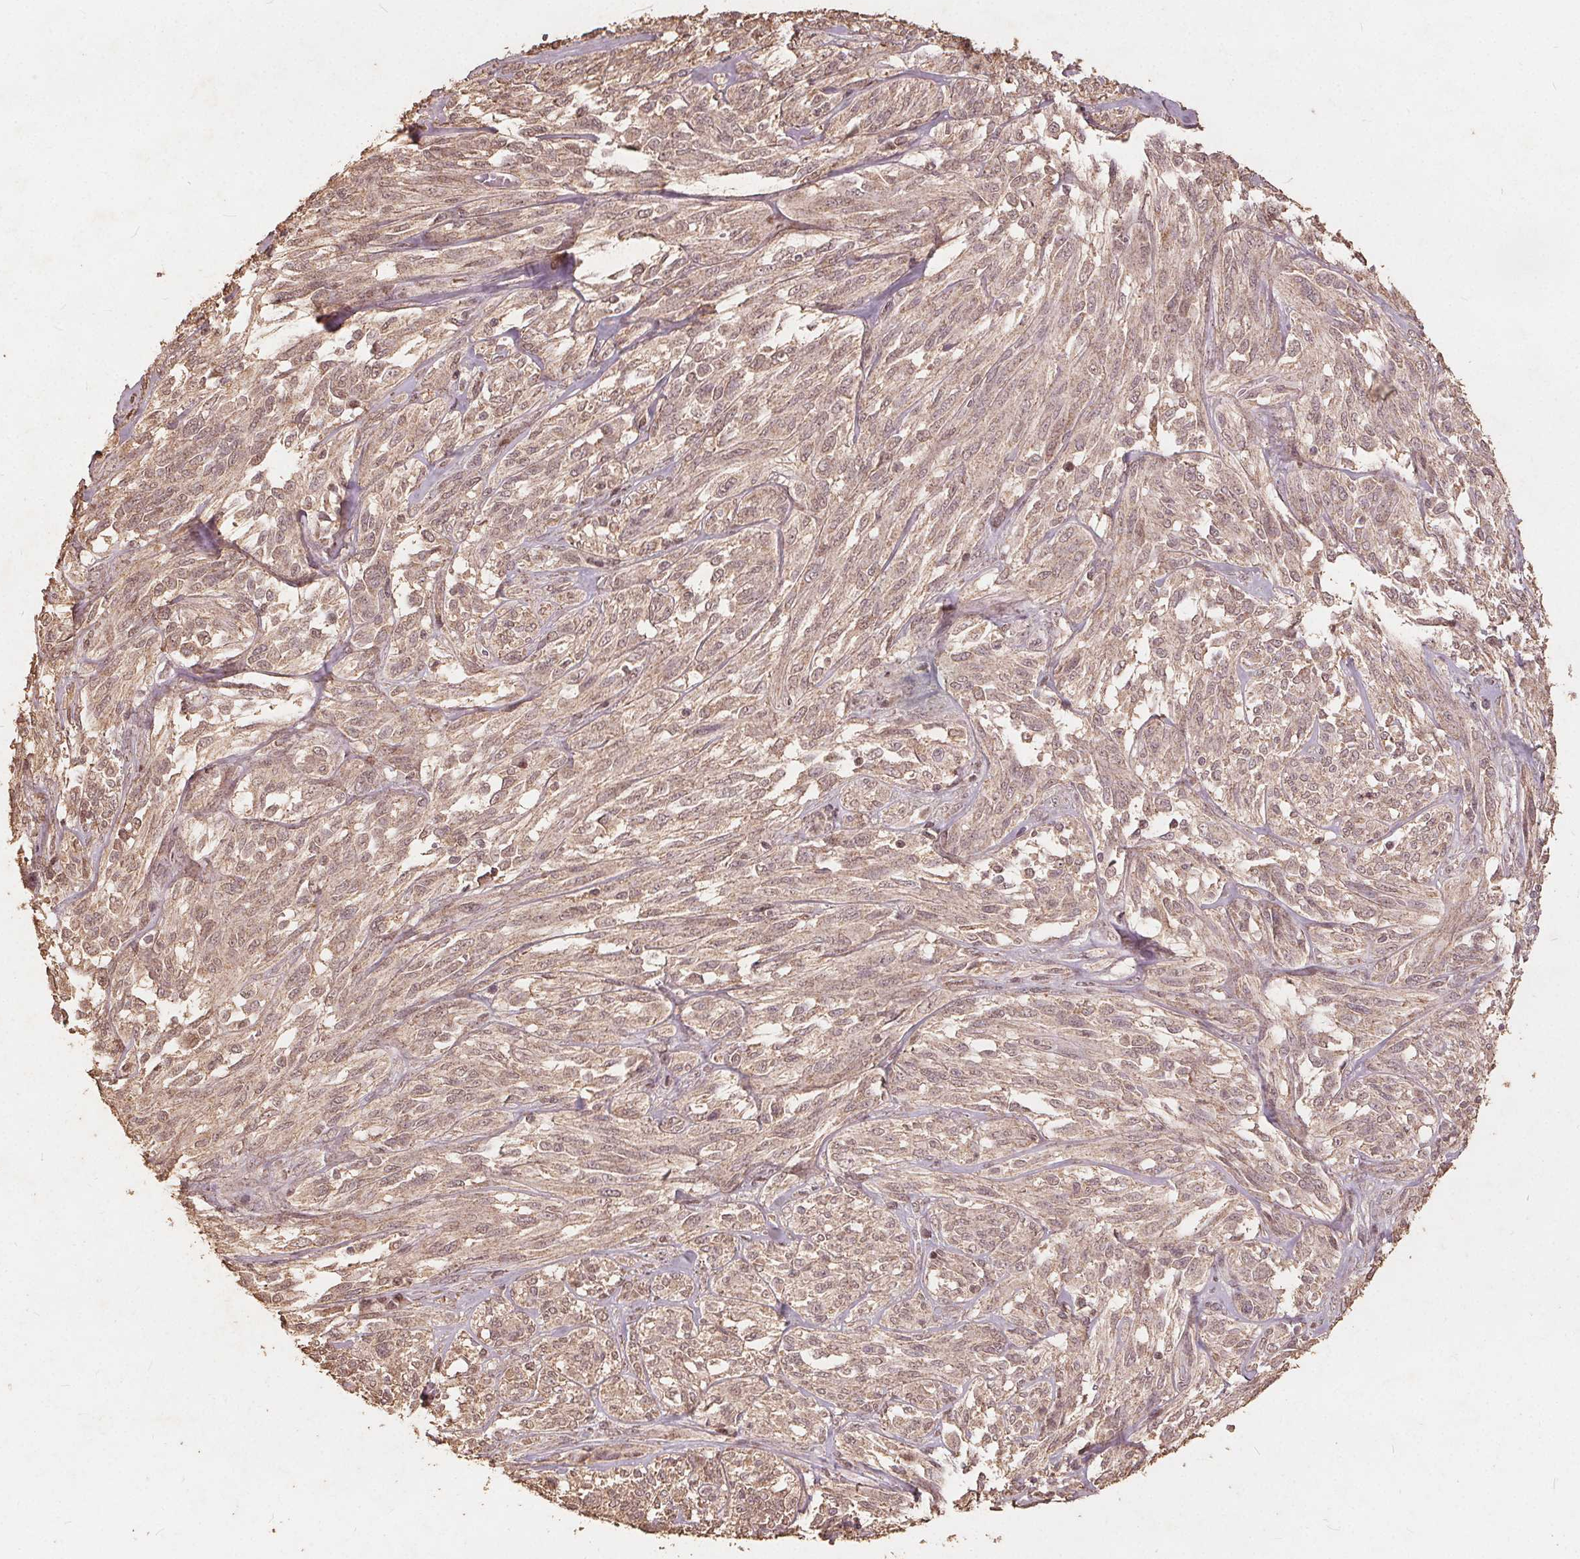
{"staining": {"intensity": "weak", "quantity": ">75%", "location": "cytoplasmic/membranous,nuclear"}, "tissue": "melanoma", "cell_type": "Tumor cells", "image_type": "cancer", "snomed": [{"axis": "morphology", "description": "Malignant melanoma, NOS"}, {"axis": "topography", "description": "Skin"}], "caption": "Protein expression analysis of malignant melanoma displays weak cytoplasmic/membranous and nuclear positivity in approximately >75% of tumor cells. (Brightfield microscopy of DAB IHC at high magnification).", "gene": "DSG3", "patient": {"sex": "female", "age": 91}}